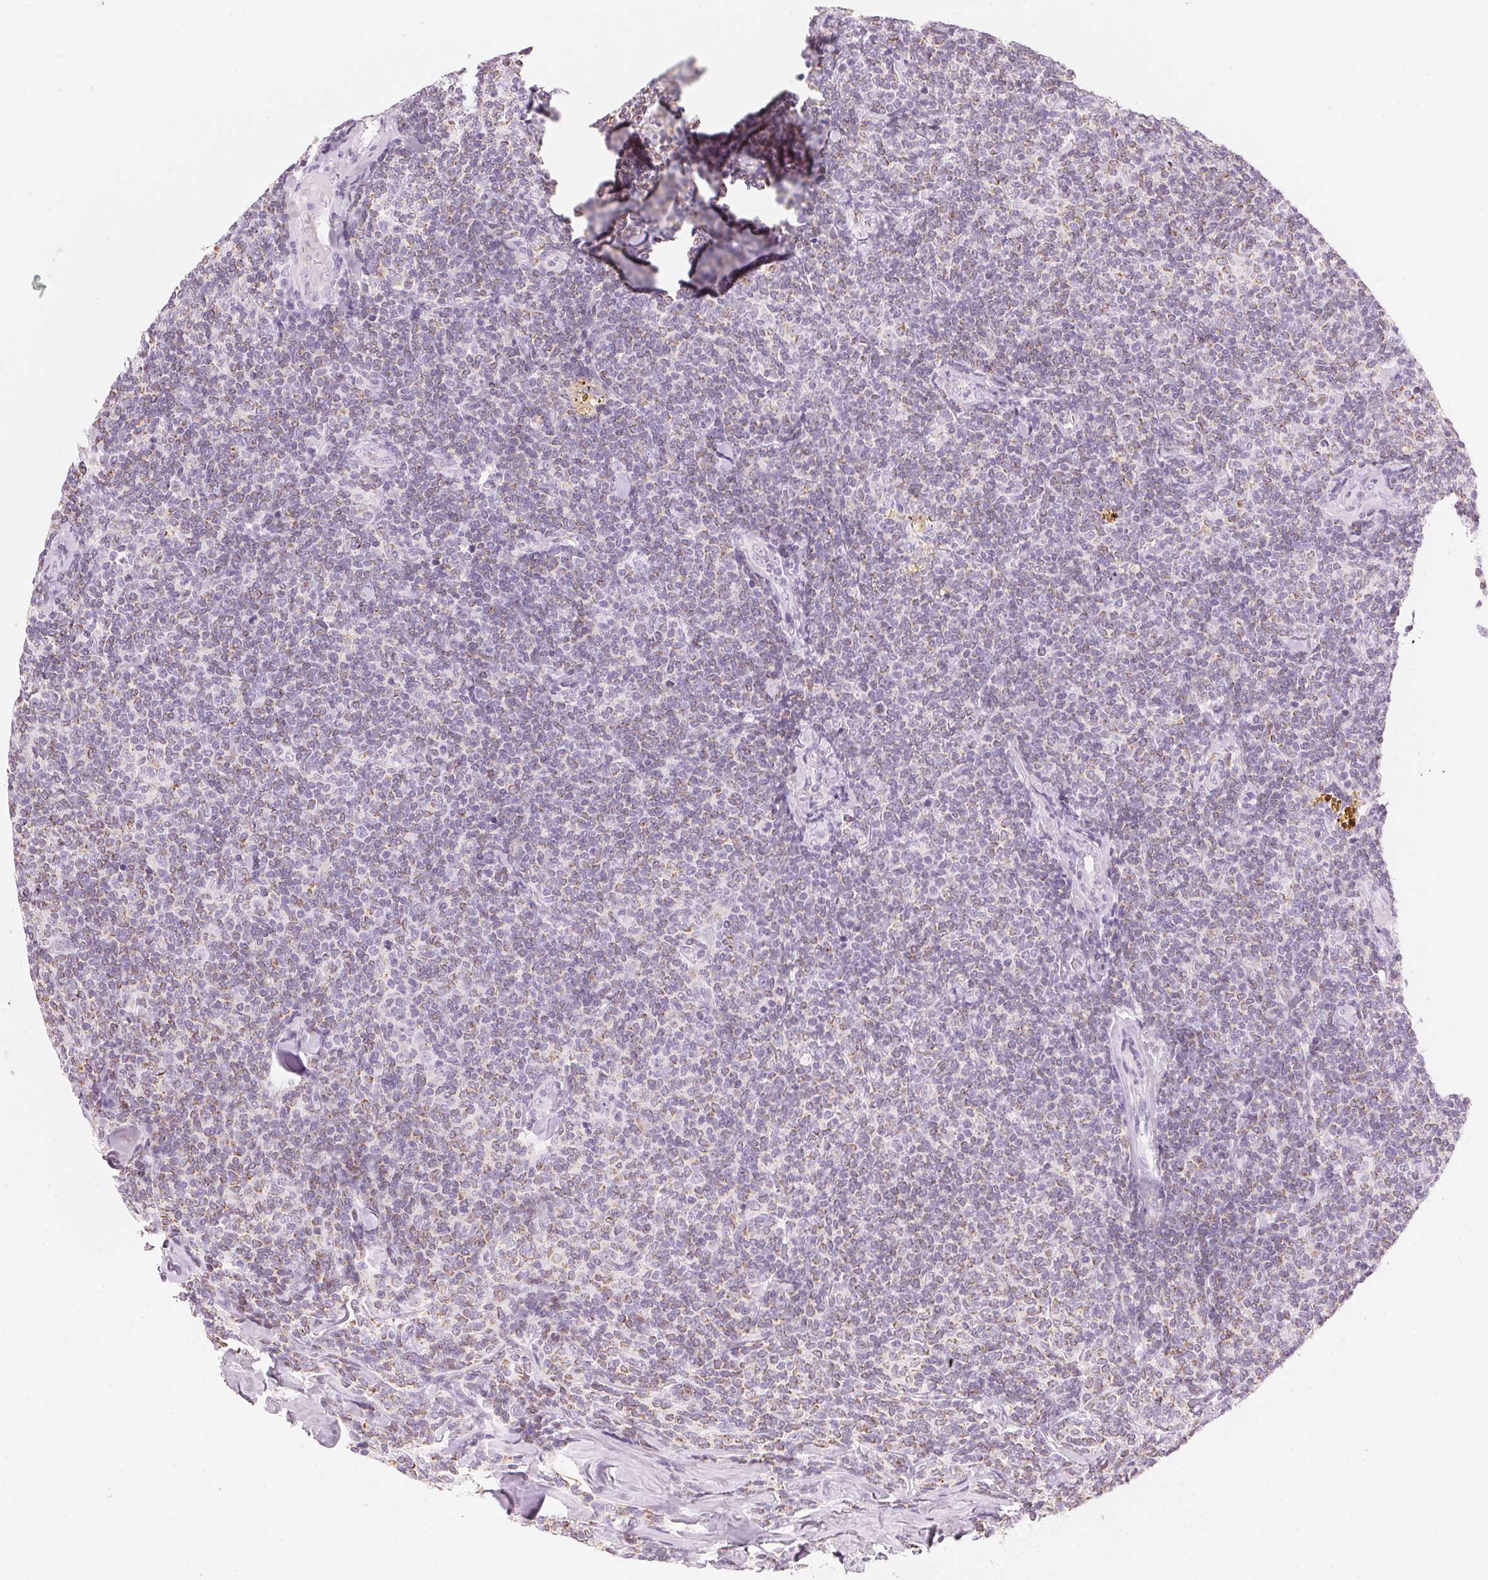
{"staining": {"intensity": "weak", "quantity": "25%-75%", "location": "cytoplasmic/membranous"}, "tissue": "lymphoma", "cell_type": "Tumor cells", "image_type": "cancer", "snomed": [{"axis": "morphology", "description": "Malignant lymphoma, non-Hodgkin's type, Low grade"}, {"axis": "topography", "description": "Lymph node"}], "caption": "Malignant lymphoma, non-Hodgkin's type (low-grade) was stained to show a protein in brown. There is low levels of weak cytoplasmic/membranous positivity in approximately 25%-75% of tumor cells.", "gene": "HOXB13", "patient": {"sex": "female", "age": 56}}